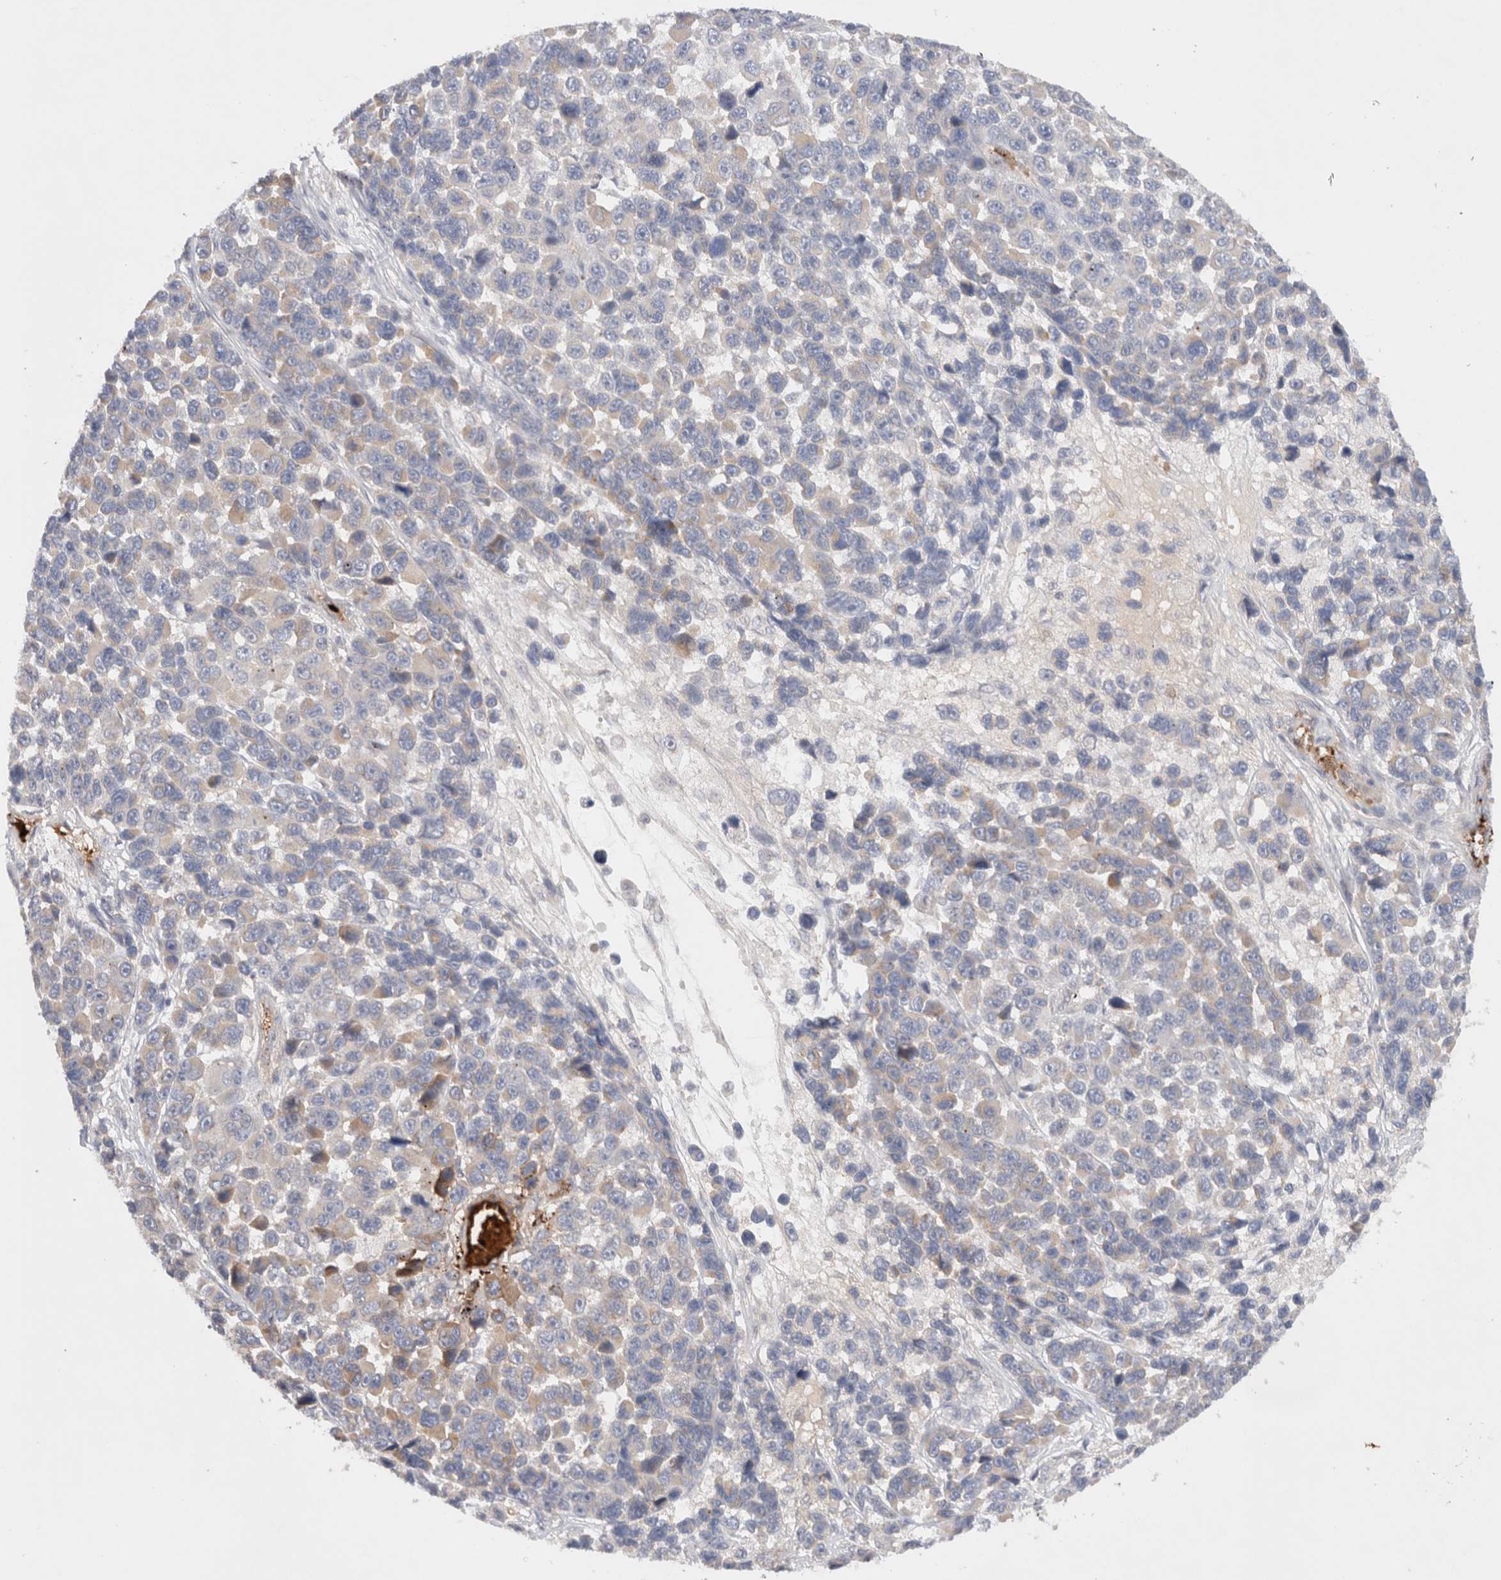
{"staining": {"intensity": "weak", "quantity": "<25%", "location": "cytoplasmic/membranous"}, "tissue": "melanoma", "cell_type": "Tumor cells", "image_type": "cancer", "snomed": [{"axis": "morphology", "description": "Malignant melanoma, NOS"}, {"axis": "topography", "description": "Skin"}], "caption": "This is a photomicrograph of immunohistochemistry (IHC) staining of malignant melanoma, which shows no staining in tumor cells.", "gene": "MST1", "patient": {"sex": "male", "age": 53}}